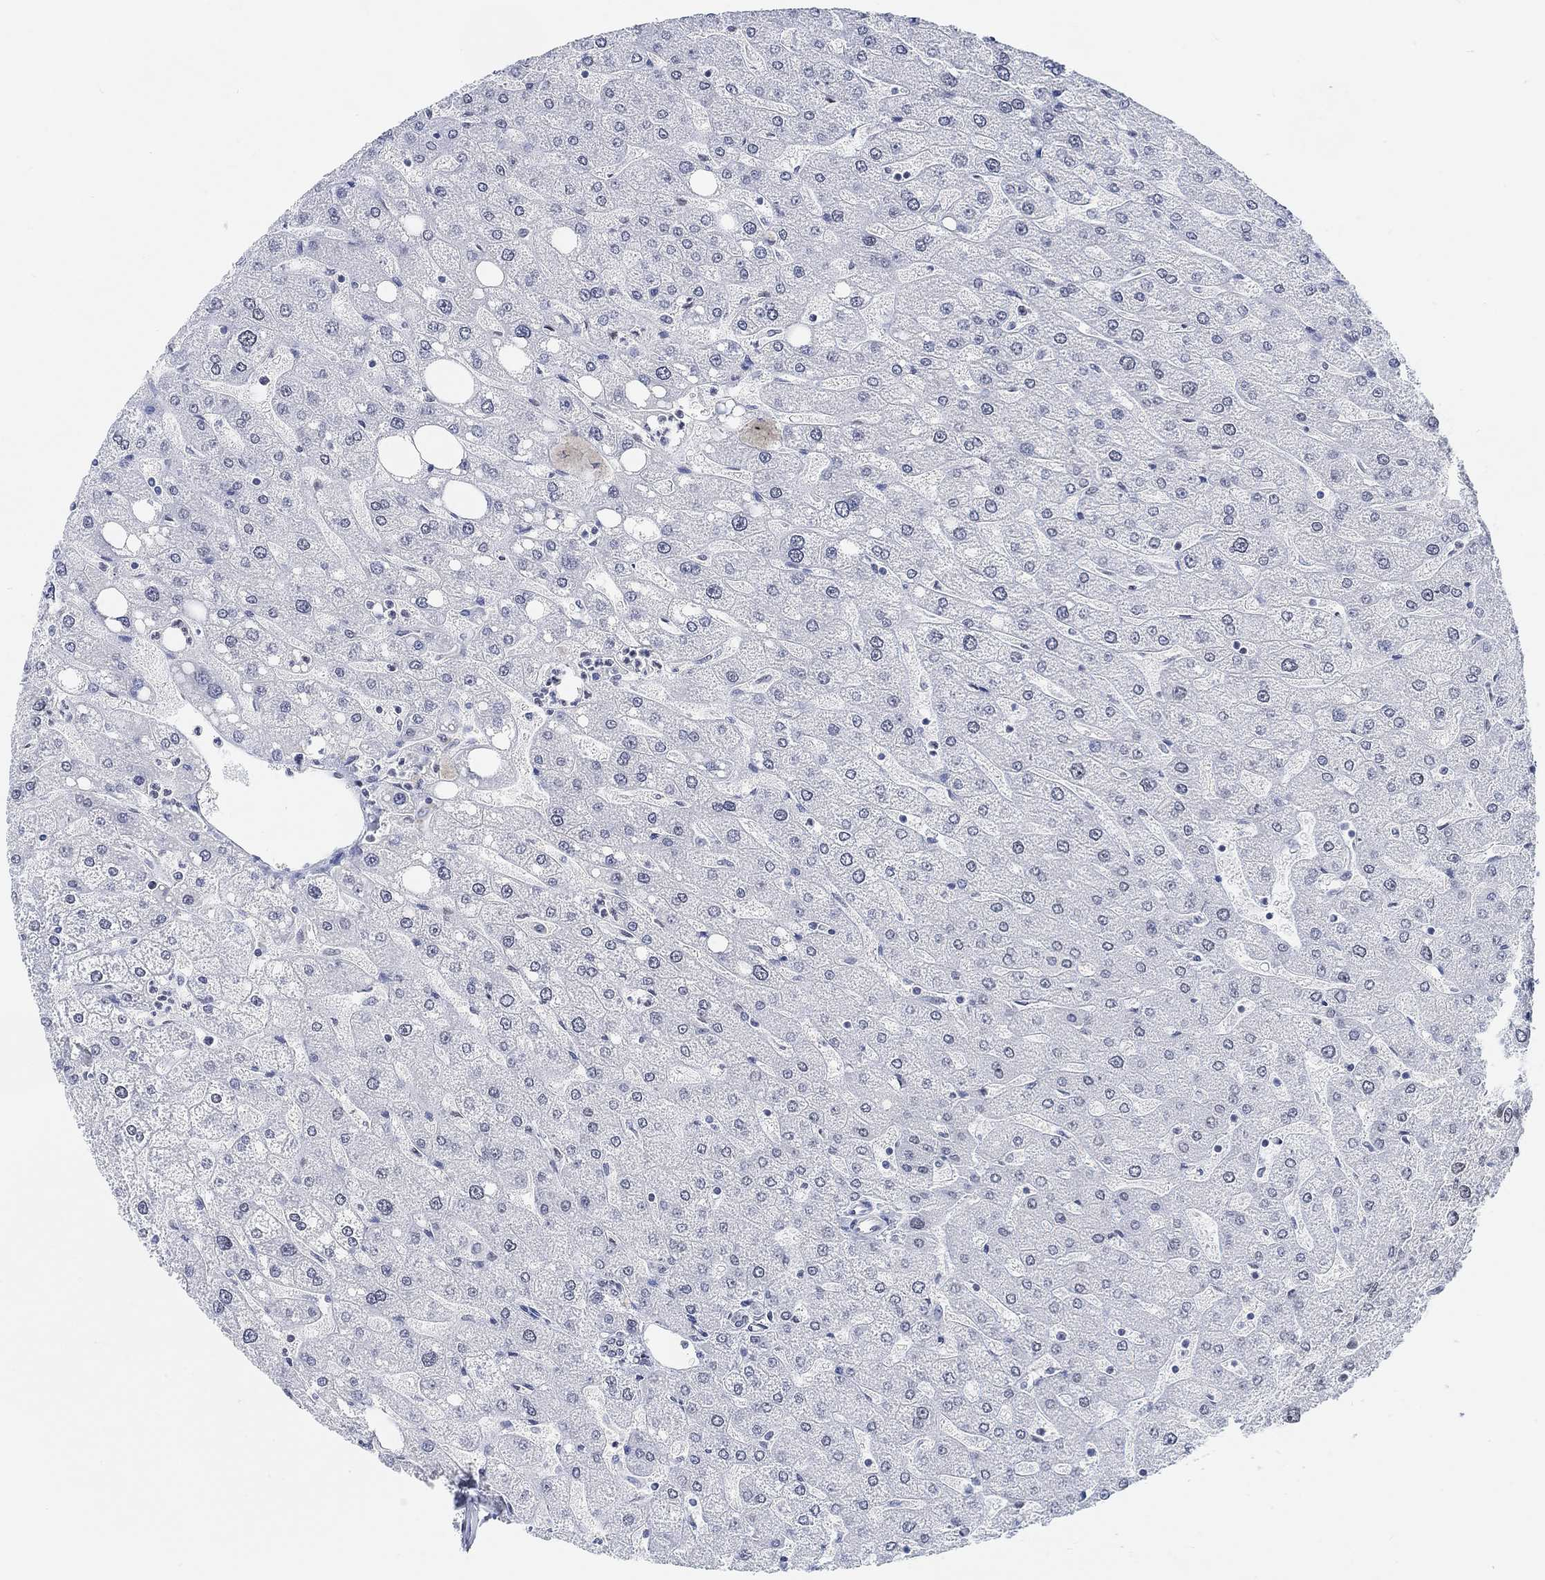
{"staining": {"intensity": "negative", "quantity": "none", "location": "none"}, "tissue": "liver", "cell_type": "Cholangiocytes", "image_type": "normal", "snomed": [{"axis": "morphology", "description": "Normal tissue, NOS"}, {"axis": "topography", "description": "Liver"}], "caption": "Histopathology image shows no significant protein staining in cholangiocytes of normal liver.", "gene": "PURG", "patient": {"sex": "male", "age": 67}}